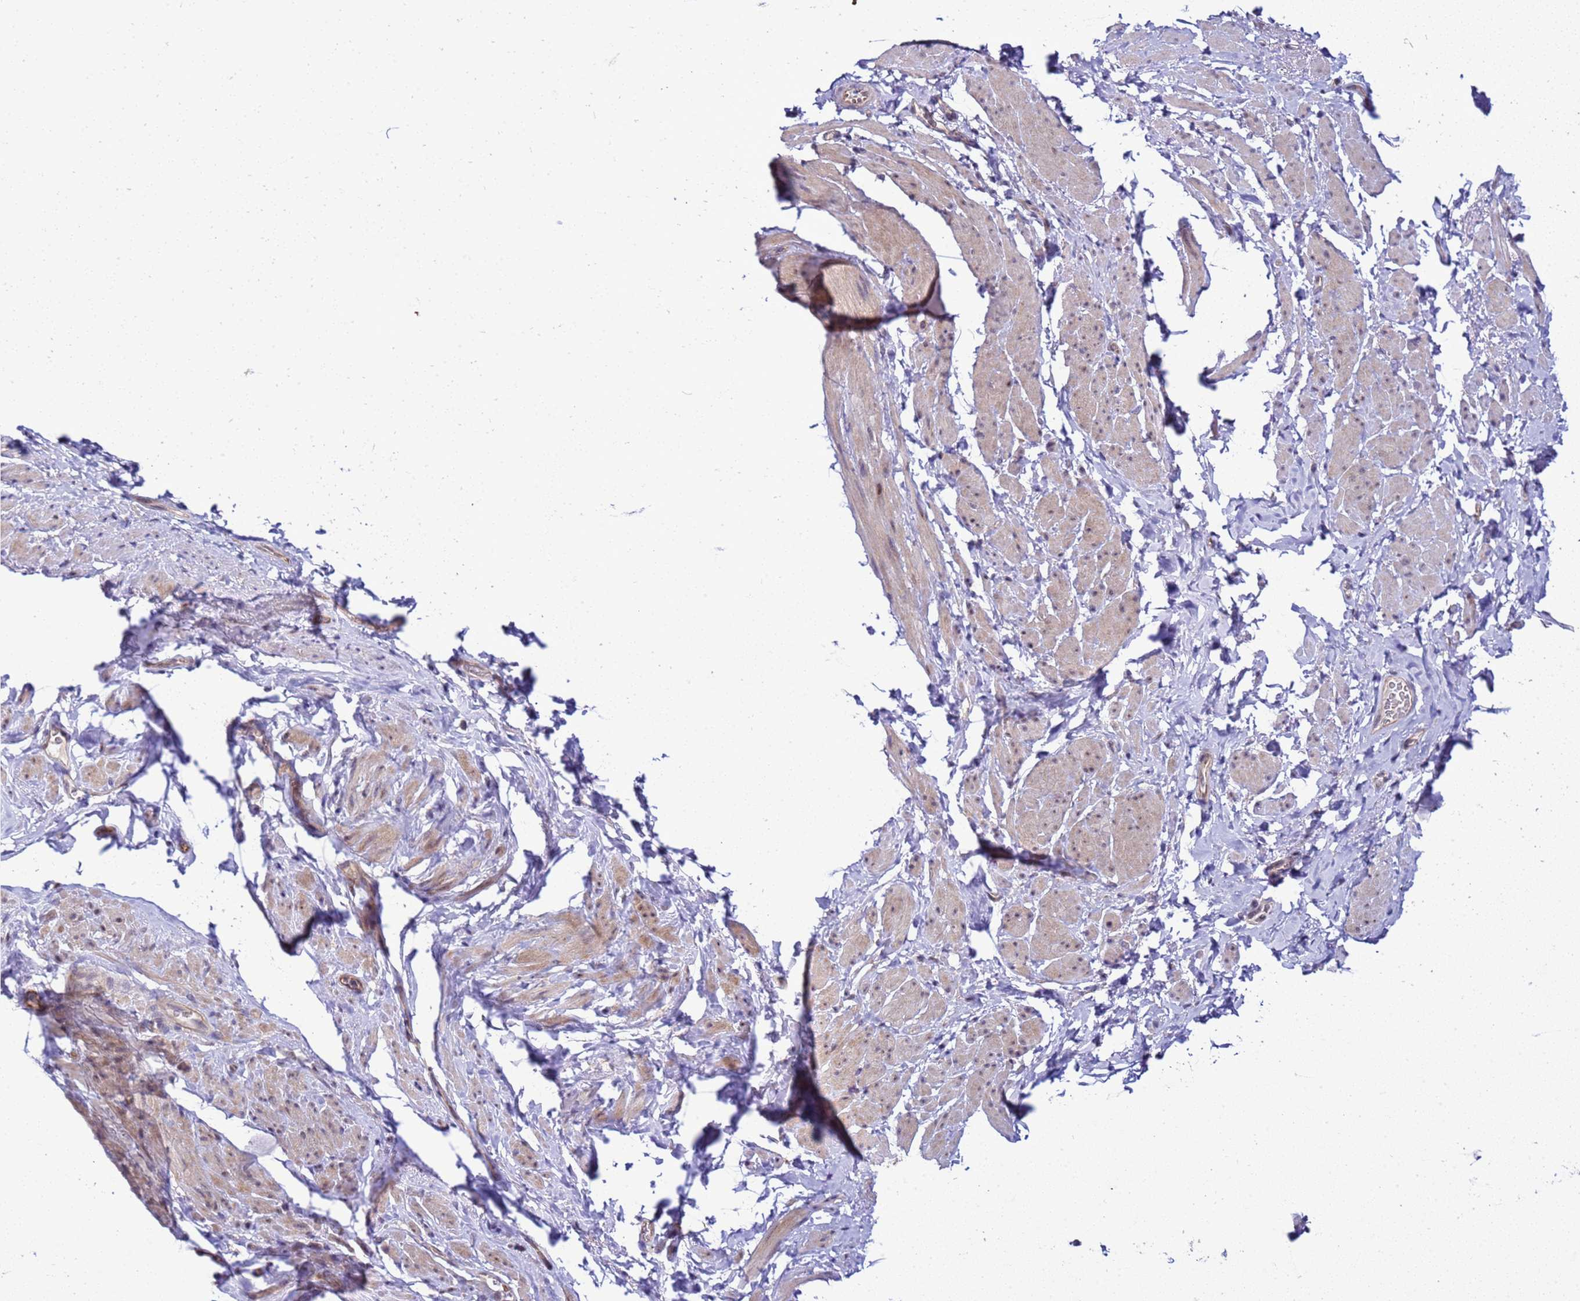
{"staining": {"intensity": "weak", "quantity": "25%-75%", "location": "cytoplasmic/membranous,nuclear"}, "tissue": "smooth muscle", "cell_type": "Smooth muscle cells", "image_type": "normal", "snomed": [{"axis": "morphology", "description": "Normal tissue, NOS"}, {"axis": "topography", "description": "Smooth muscle"}, {"axis": "topography", "description": "Peripheral nerve tissue"}], "caption": "Smooth muscle cells reveal weak cytoplasmic/membranous,nuclear expression in approximately 25%-75% of cells in benign smooth muscle. Using DAB (brown) and hematoxylin (blue) stains, captured at high magnification using brightfield microscopy.", "gene": "GEN1", "patient": {"sex": "male", "age": 69}}